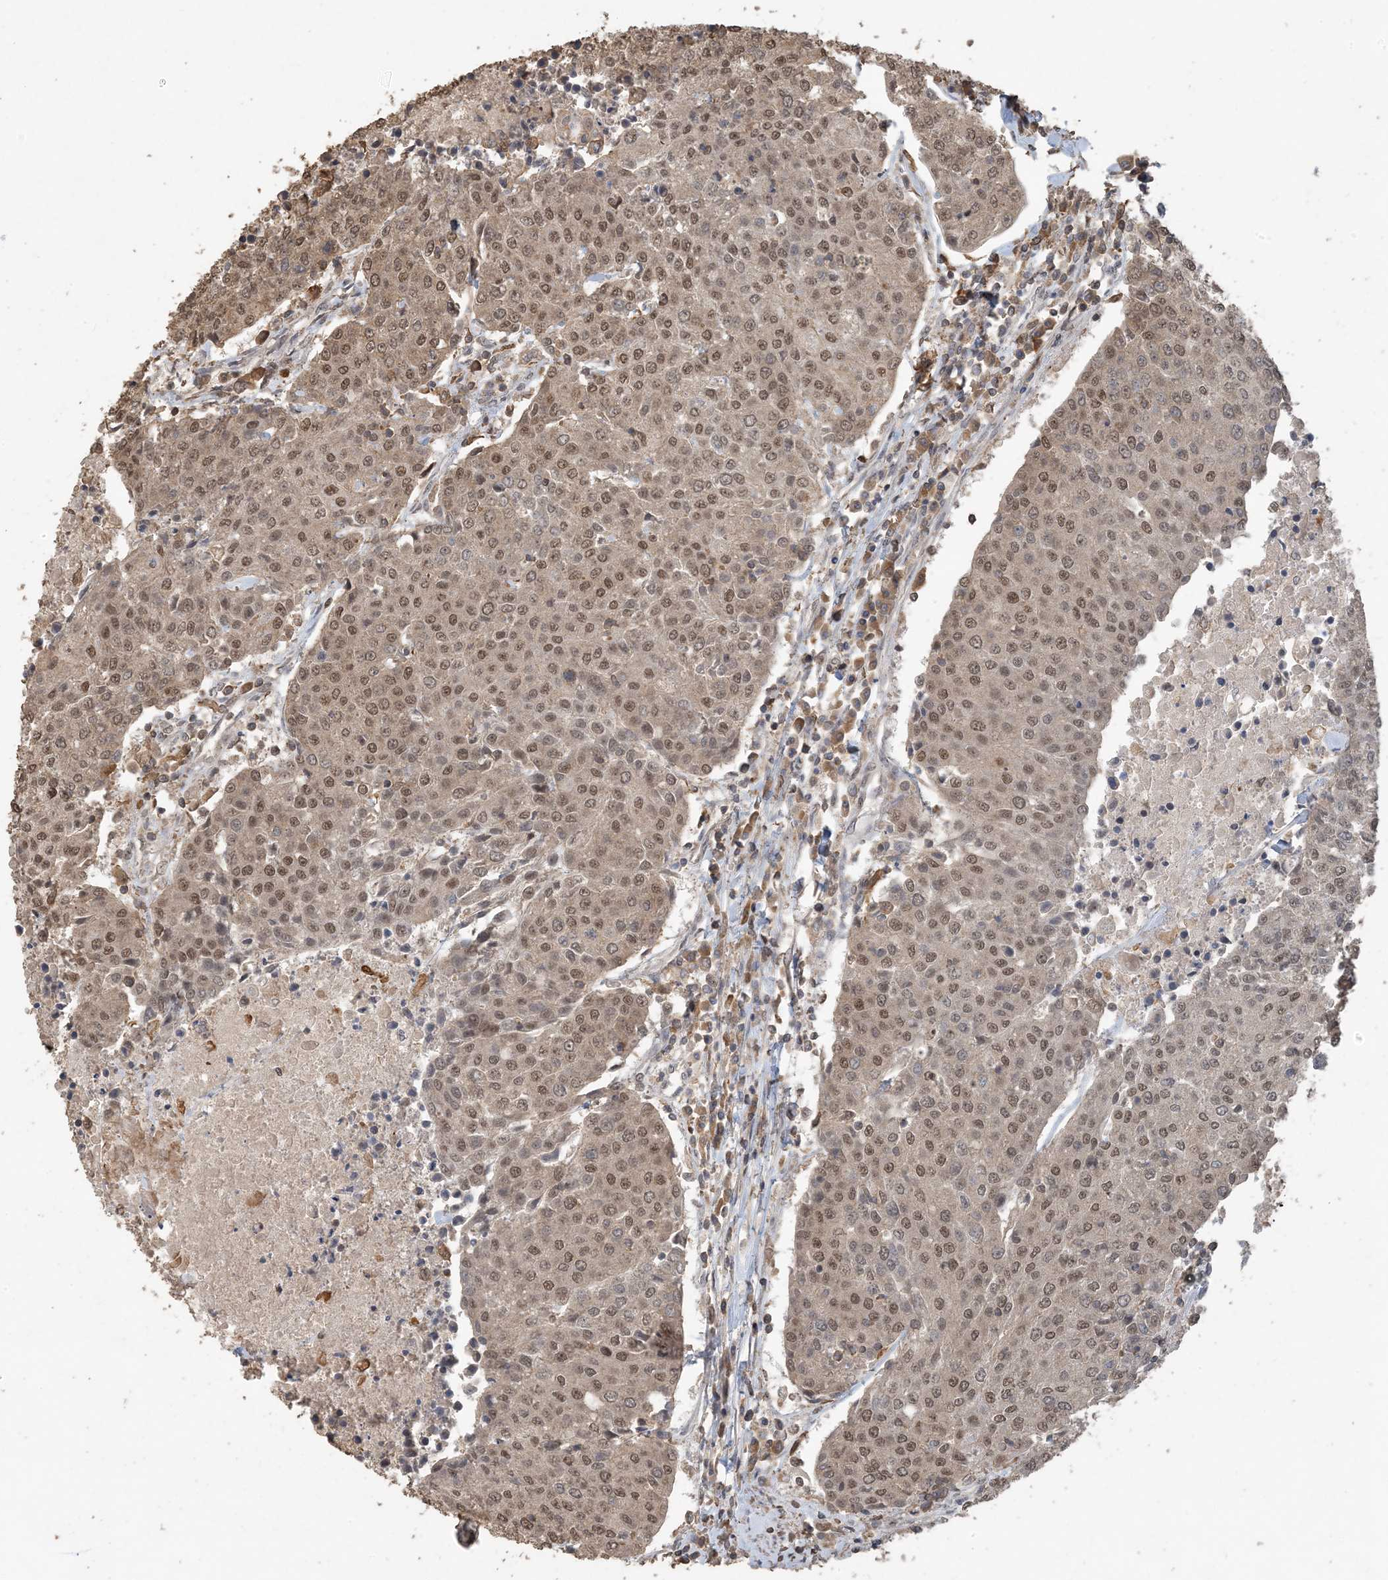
{"staining": {"intensity": "moderate", "quantity": ">75%", "location": "cytoplasmic/membranous,nuclear"}, "tissue": "urothelial cancer", "cell_type": "Tumor cells", "image_type": "cancer", "snomed": [{"axis": "morphology", "description": "Urothelial carcinoma, High grade"}, {"axis": "topography", "description": "Urinary bladder"}], "caption": "Protein expression analysis of high-grade urothelial carcinoma exhibits moderate cytoplasmic/membranous and nuclear positivity in approximately >75% of tumor cells. (brown staining indicates protein expression, while blue staining denotes nuclei).", "gene": "ZC3H12A", "patient": {"sex": "female", "age": 85}}